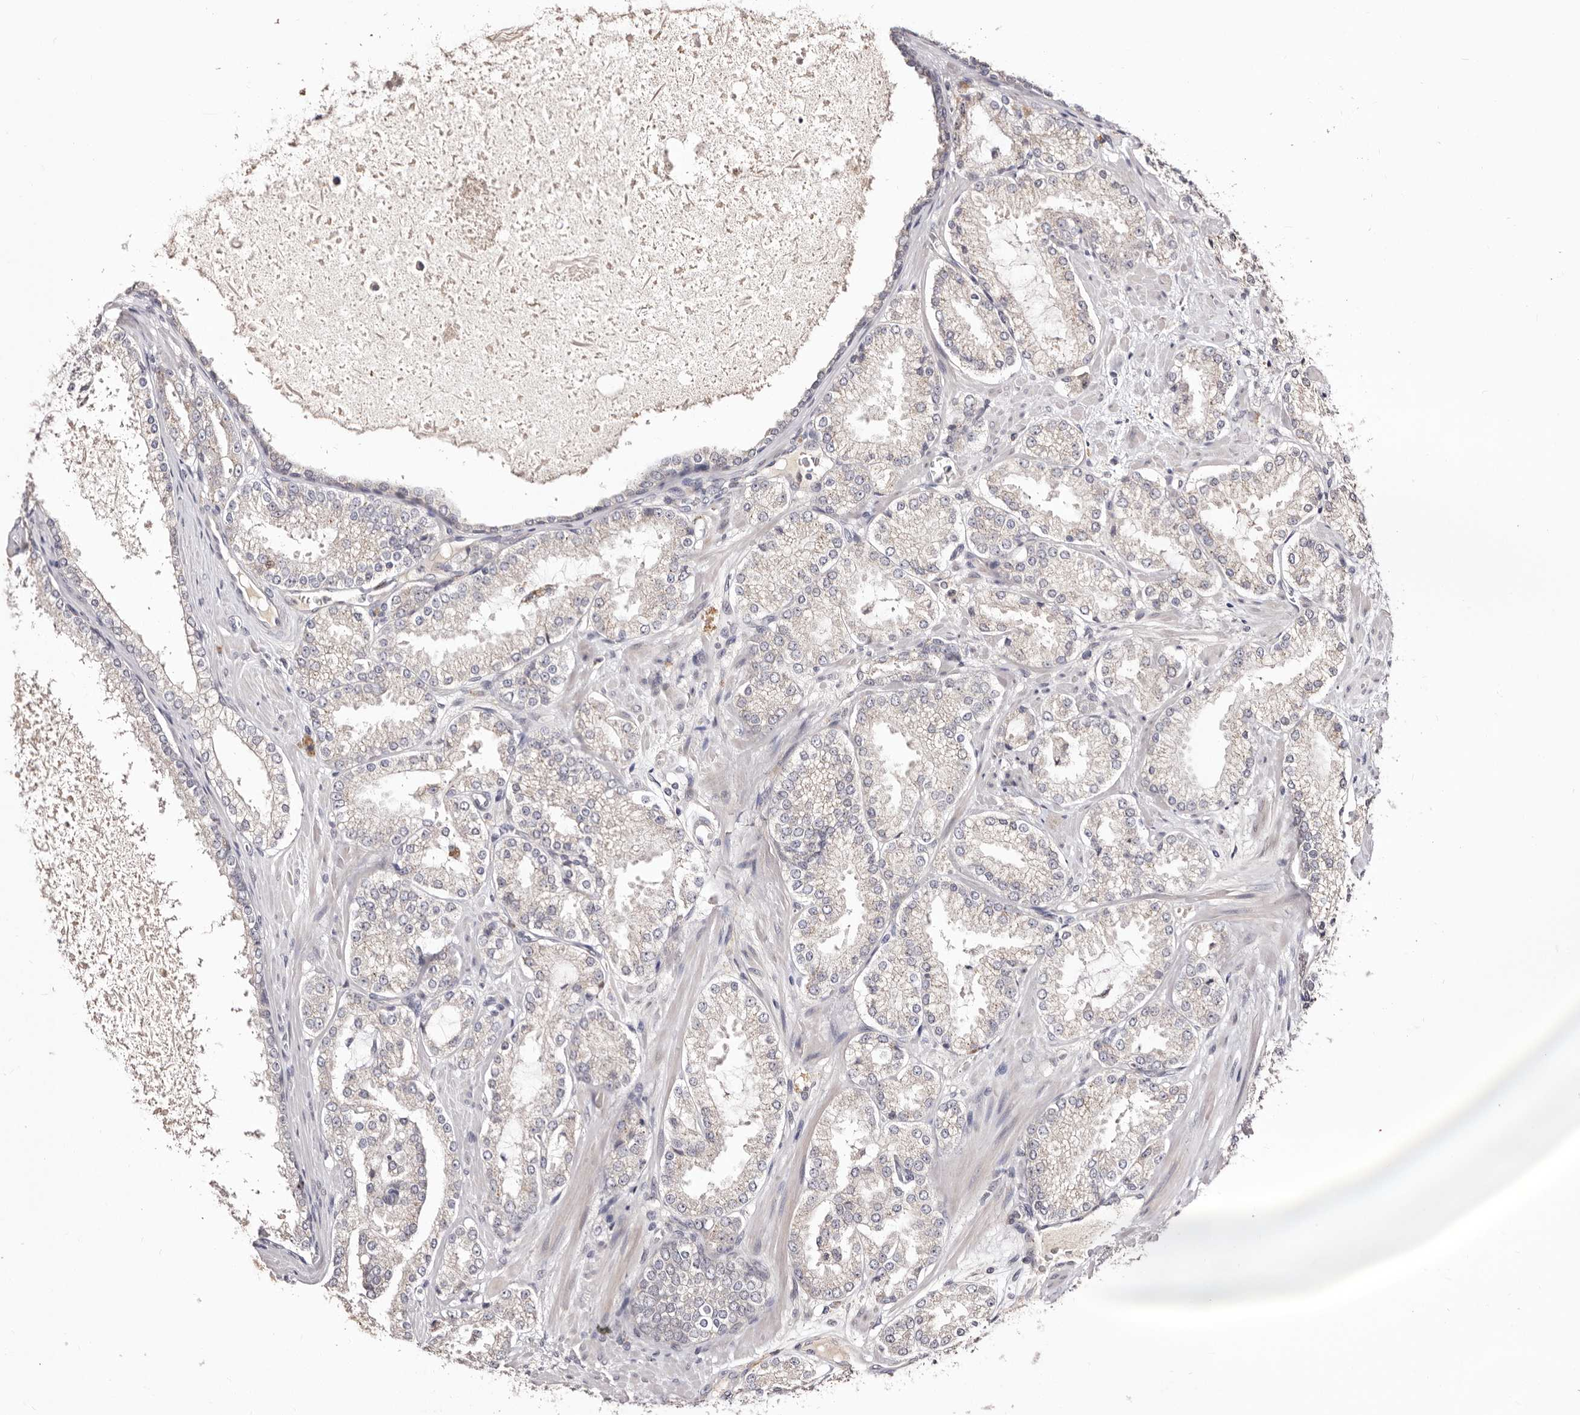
{"staining": {"intensity": "weak", "quantity": "<25%", "location": "cytoplasmic/membranous"}, "tissue": "prostate cancer", "cell_type": "Tumor cells", "image_type": "cancer", "snomed": [{"axis": "morphology", "description": "Adenocarcinoma, High grade"}, {"axis": "topography", "description": "Prostate"}], "caption": "Image shows no protein positivity in tumor cells of prostate cancer tissue. Nuclei are stained in blue.", "gene": "CDCA8", "patient": {"sex": "male", "age": 73}}